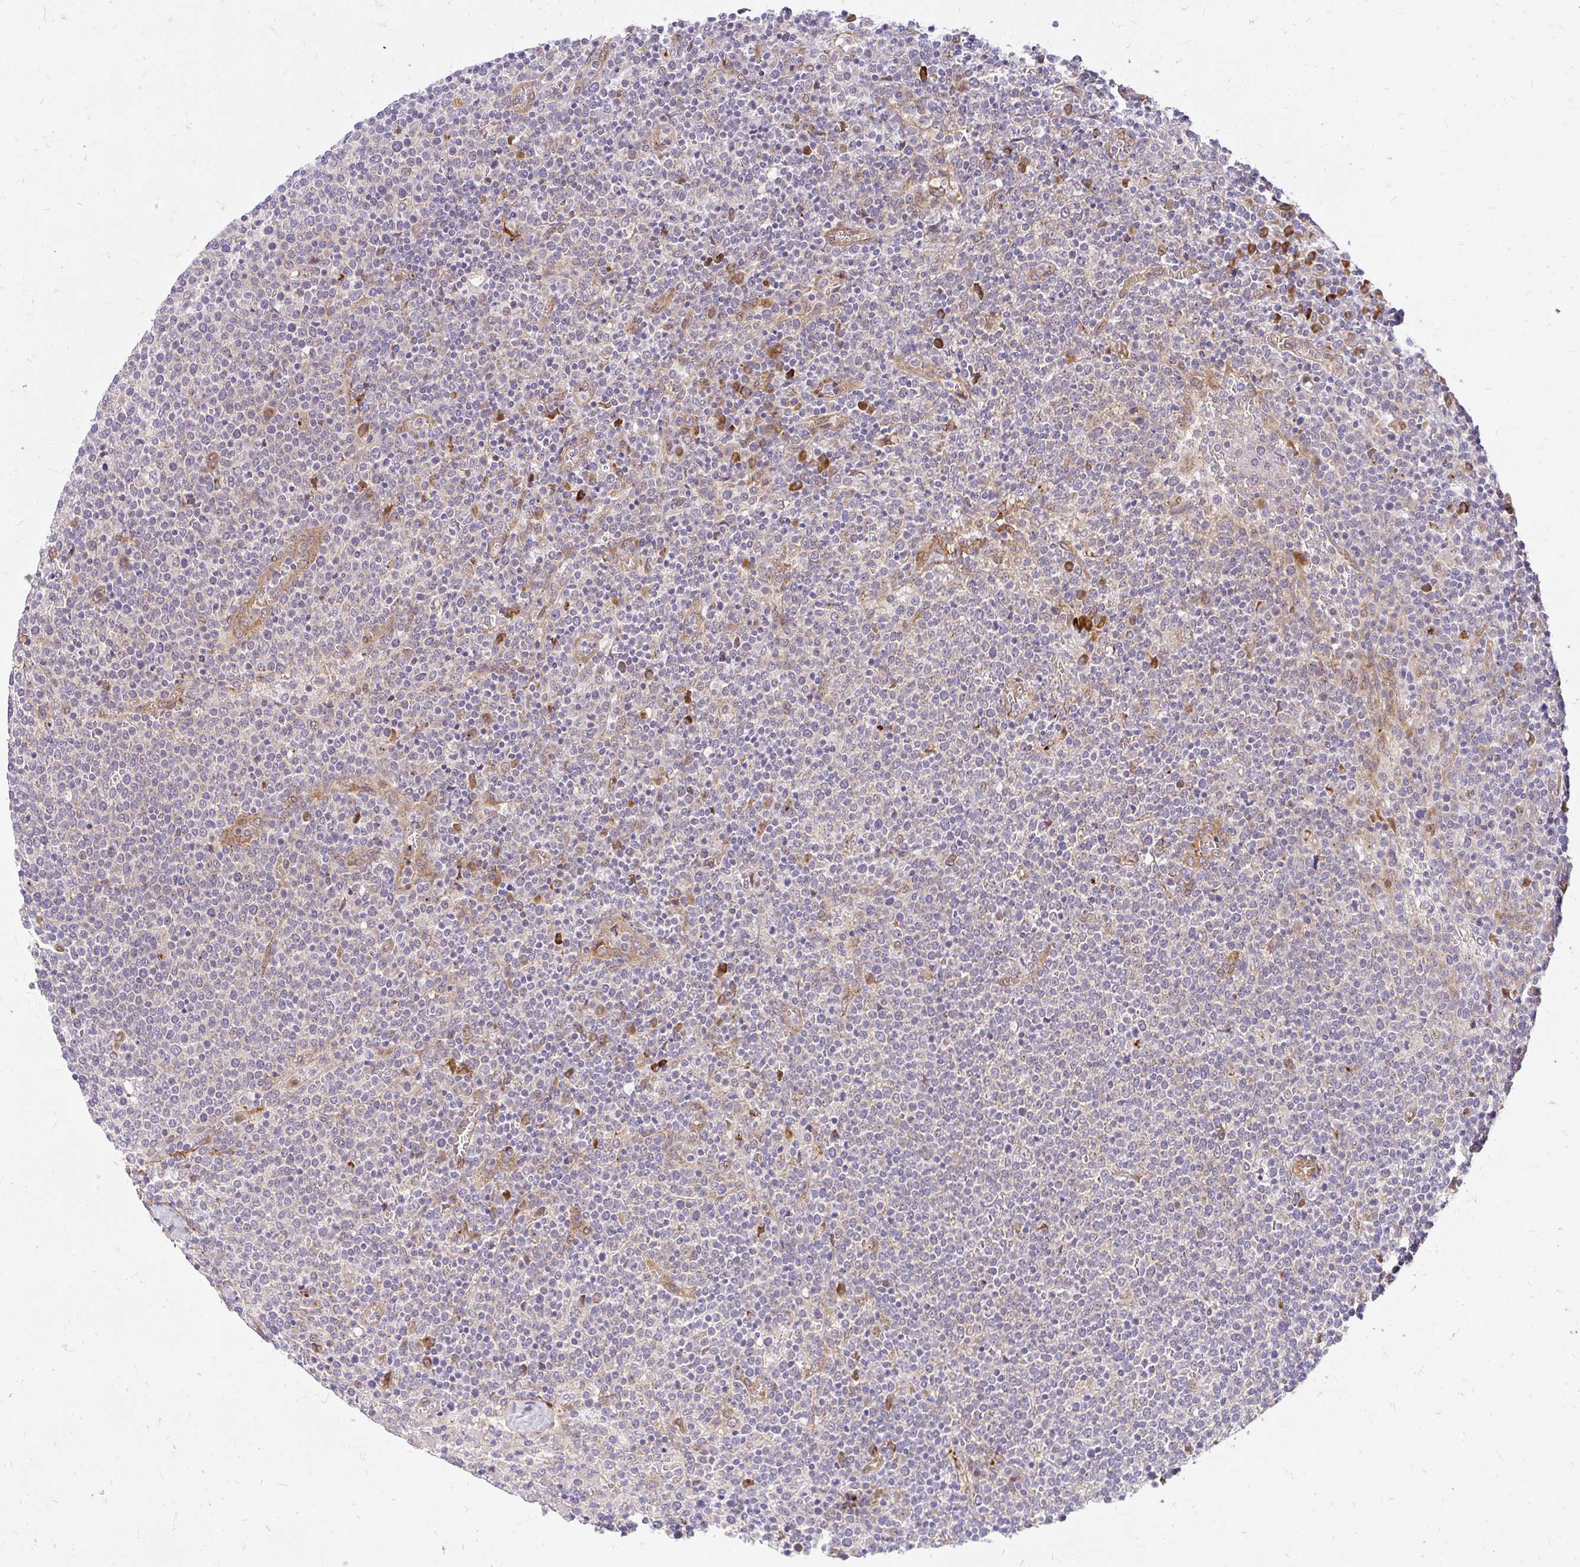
{"staining": {"intensity": "negative", "quantity": "none", "location": "none"}, "tissue": "lymphoma", "cell_type": "Tumor cells", "image_type": "cancer", "snomed": [{"axis": "morphology", "description": "Malignant lymphoma, non-Hodgkin's type, High grade"}, {"axis": "topography", "description": "Lymph node"}], "caption": "Immunohistochemistry (IHC) photomicrograph of neoplastic tissue: high-grade malignant lymphoma, non-Hodgkin's type stained with DAB exhibits no significant protein positivity in tumor cells.", "gene": "RSKR", "patient": {"sex": "male", "age": 61}}